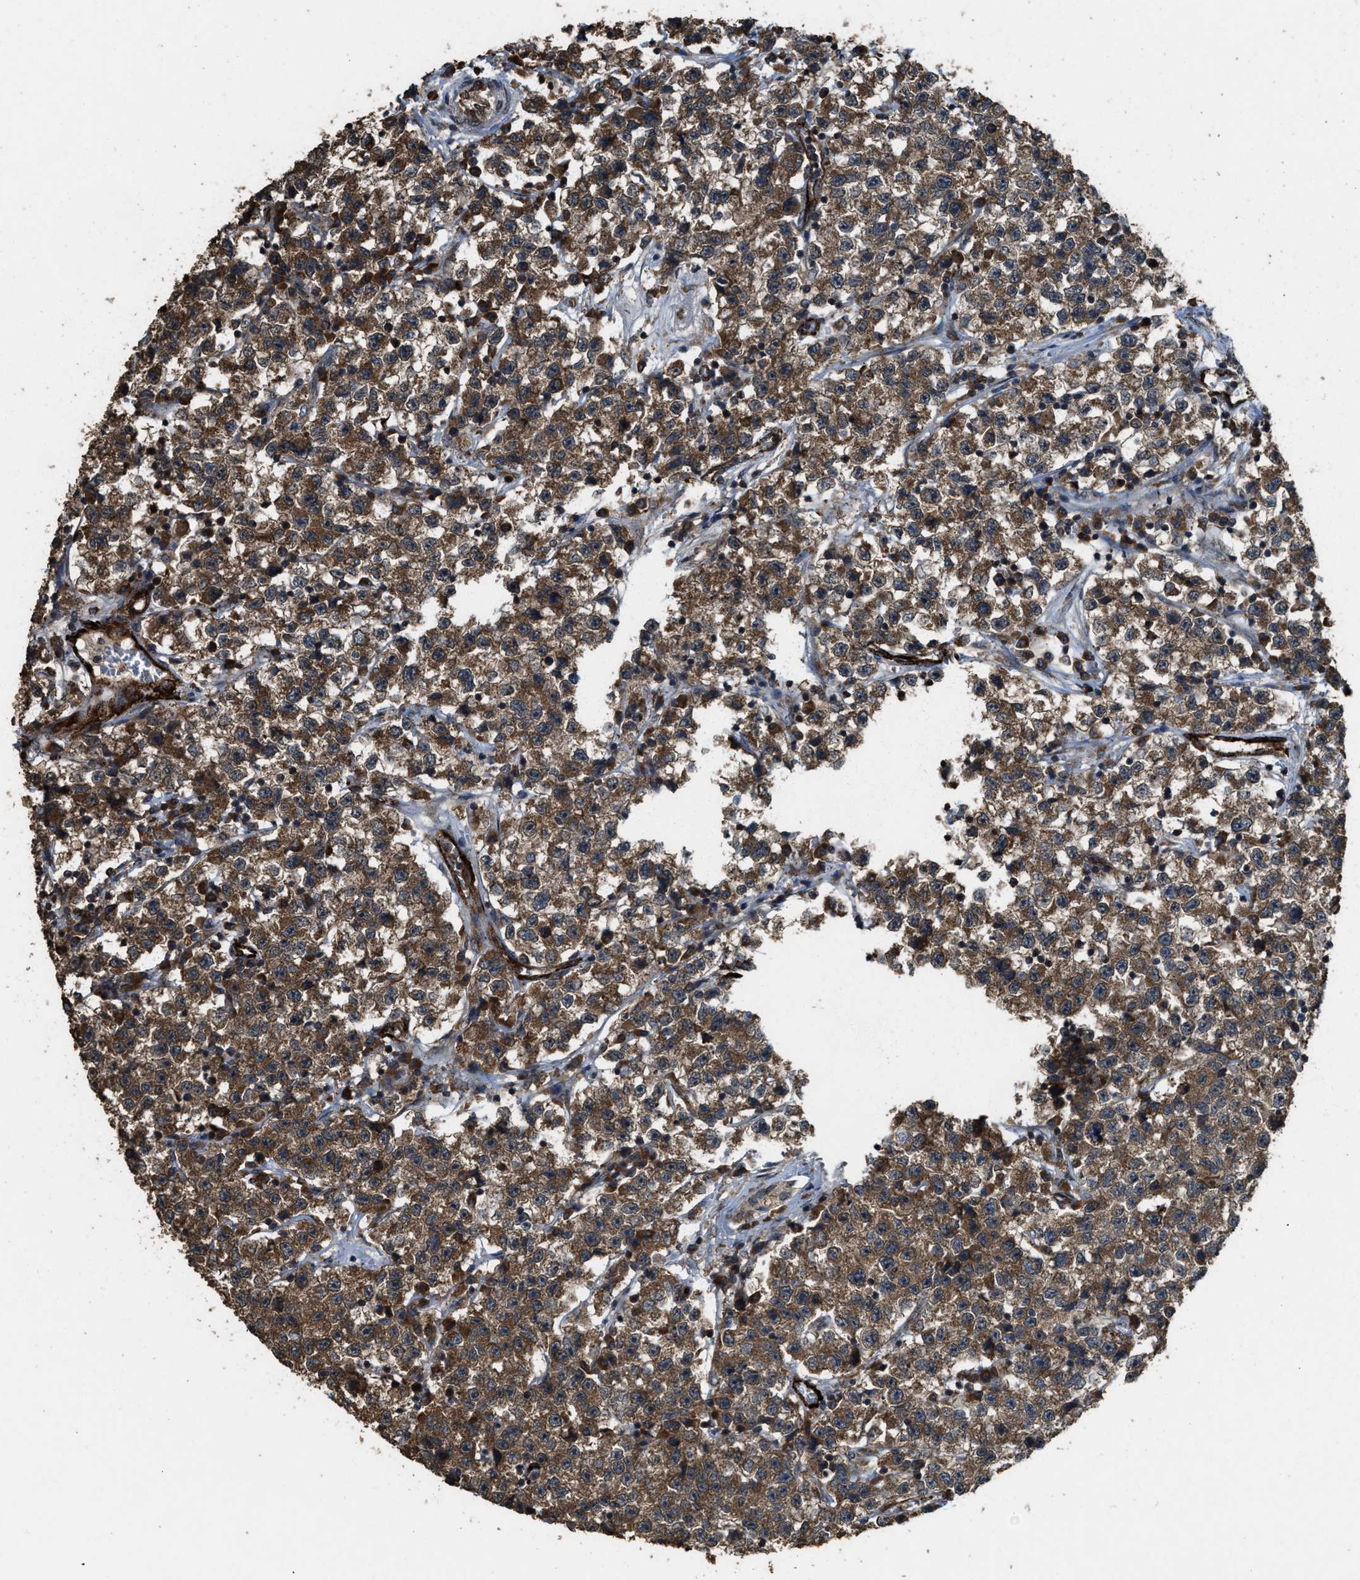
{"staining": {"intensity": "moderate", "quantity": ">75%", "location": "cytoplasmic/membranous"}, "tissue": "testis cancer", "cell_type": "Tumor cells", "image_type": "cancer", "snomed": [{"axis": "morphology", "description": "Seminoma, NOS"}, {"axis": "topography", "description": "Testis"}], "caption": "Testis cancer (seminoma) stained with a protein marker exhibits moderate staining in tumor cells.", "gene": "ARHGEF5", "patient": {"sex": "male", "age": 22}}